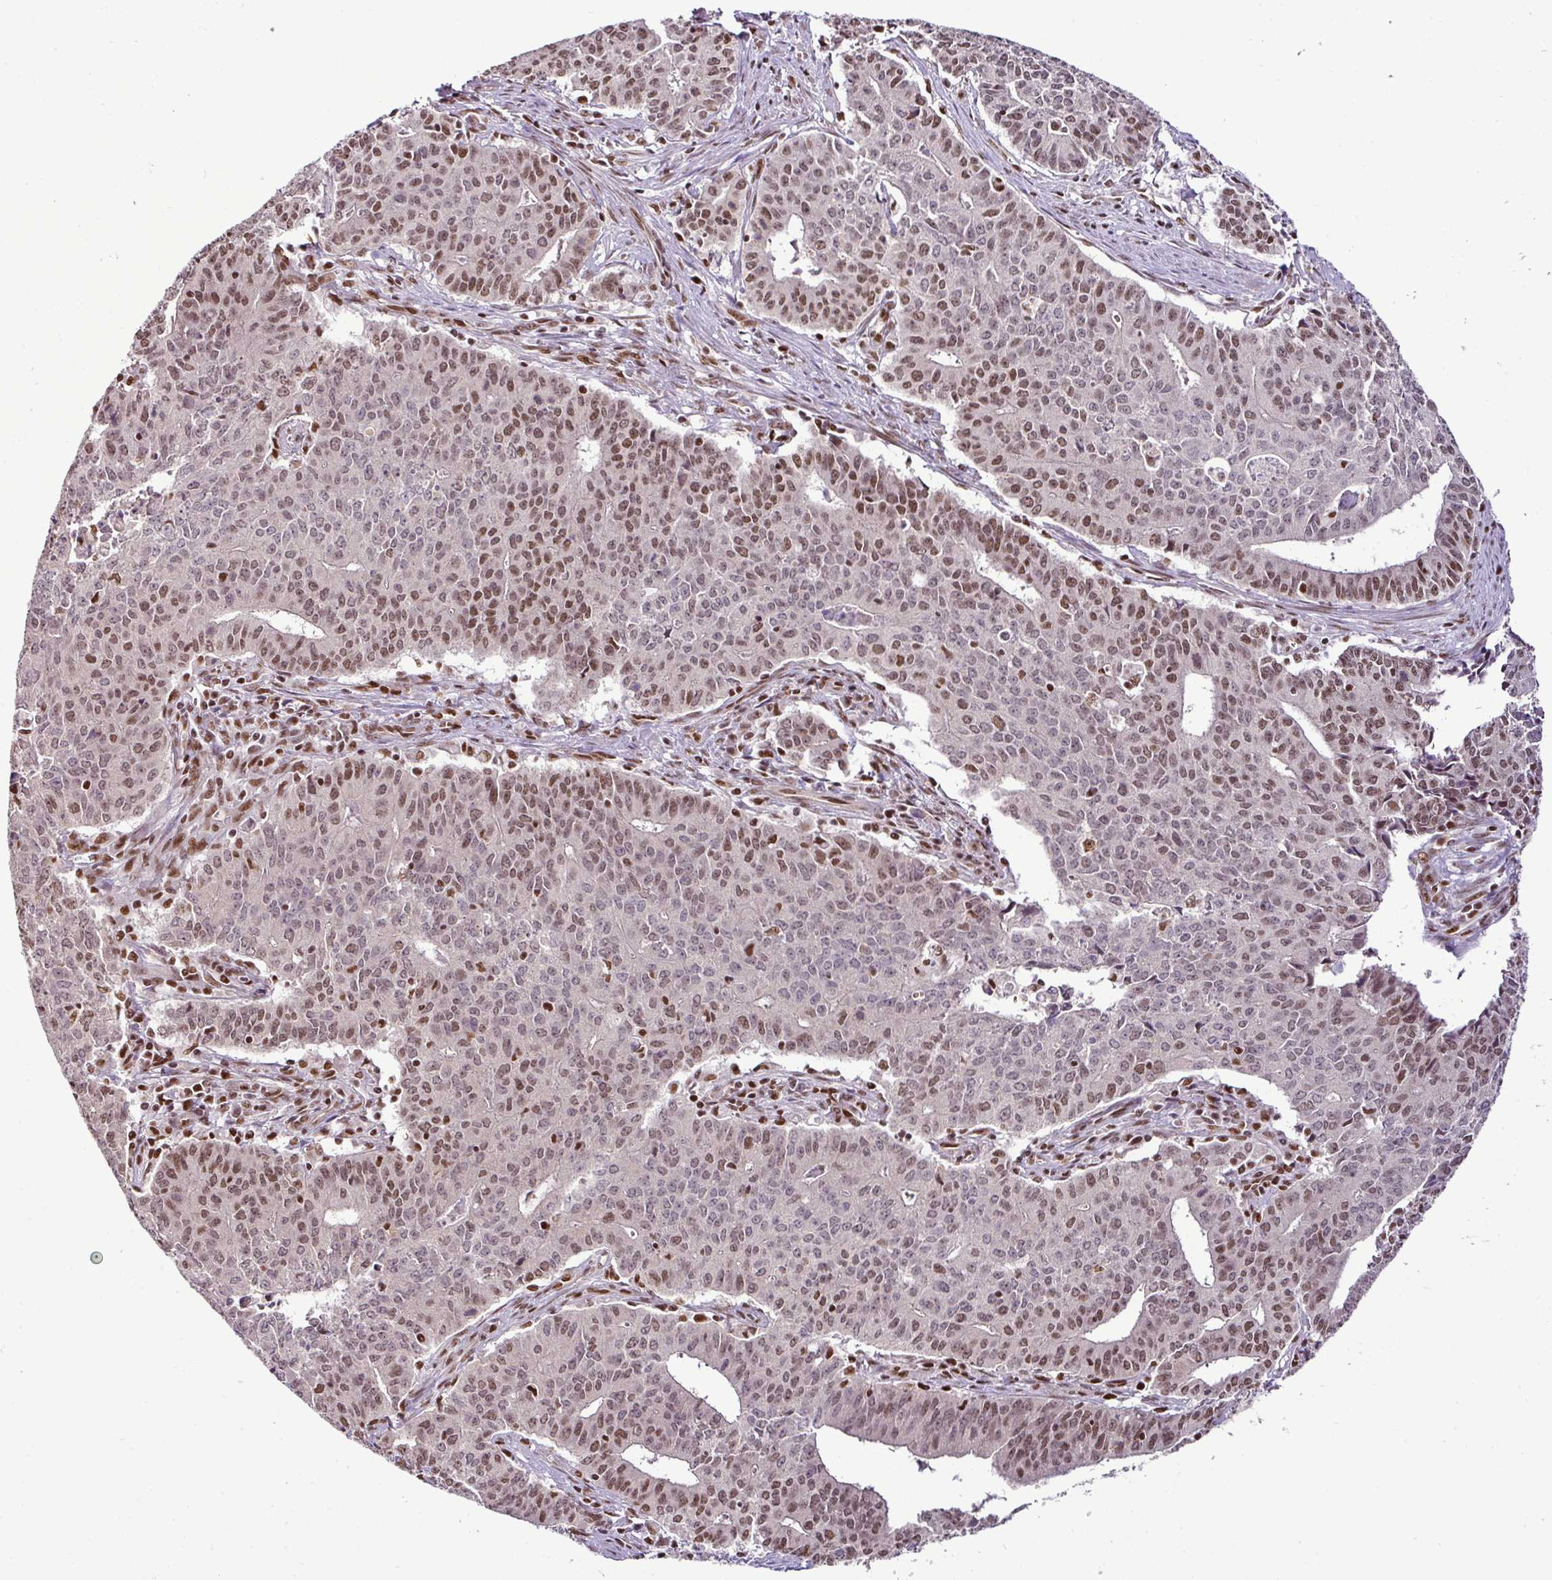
{"staining": {"intensity": "moderate", "quantity": "25%-75%", "location": "nuclear"}, "tissue": "endometrial cancer", "cell_type": "Tumor cells", "image_type": "cancer", "snomed": [{"axis": "morphology", "description": "Adenocarcinoma, NOS"}, {"axis": "topography", "description": "Endometrium"}], "caption": "Immunohistochemistry (IHC) (DAB (3,3'-diaminobenzidine)) staining of human endometrial adenocarcinoma reveals moderate nuclear protein staining in about 25%-75% of tumor cells. Immunohistochemistry (IHC) stains the protein in brown and the nuclei are stained blue.", "gene": "PGAP4", "patient": {"sex": "female", "age": 59}}